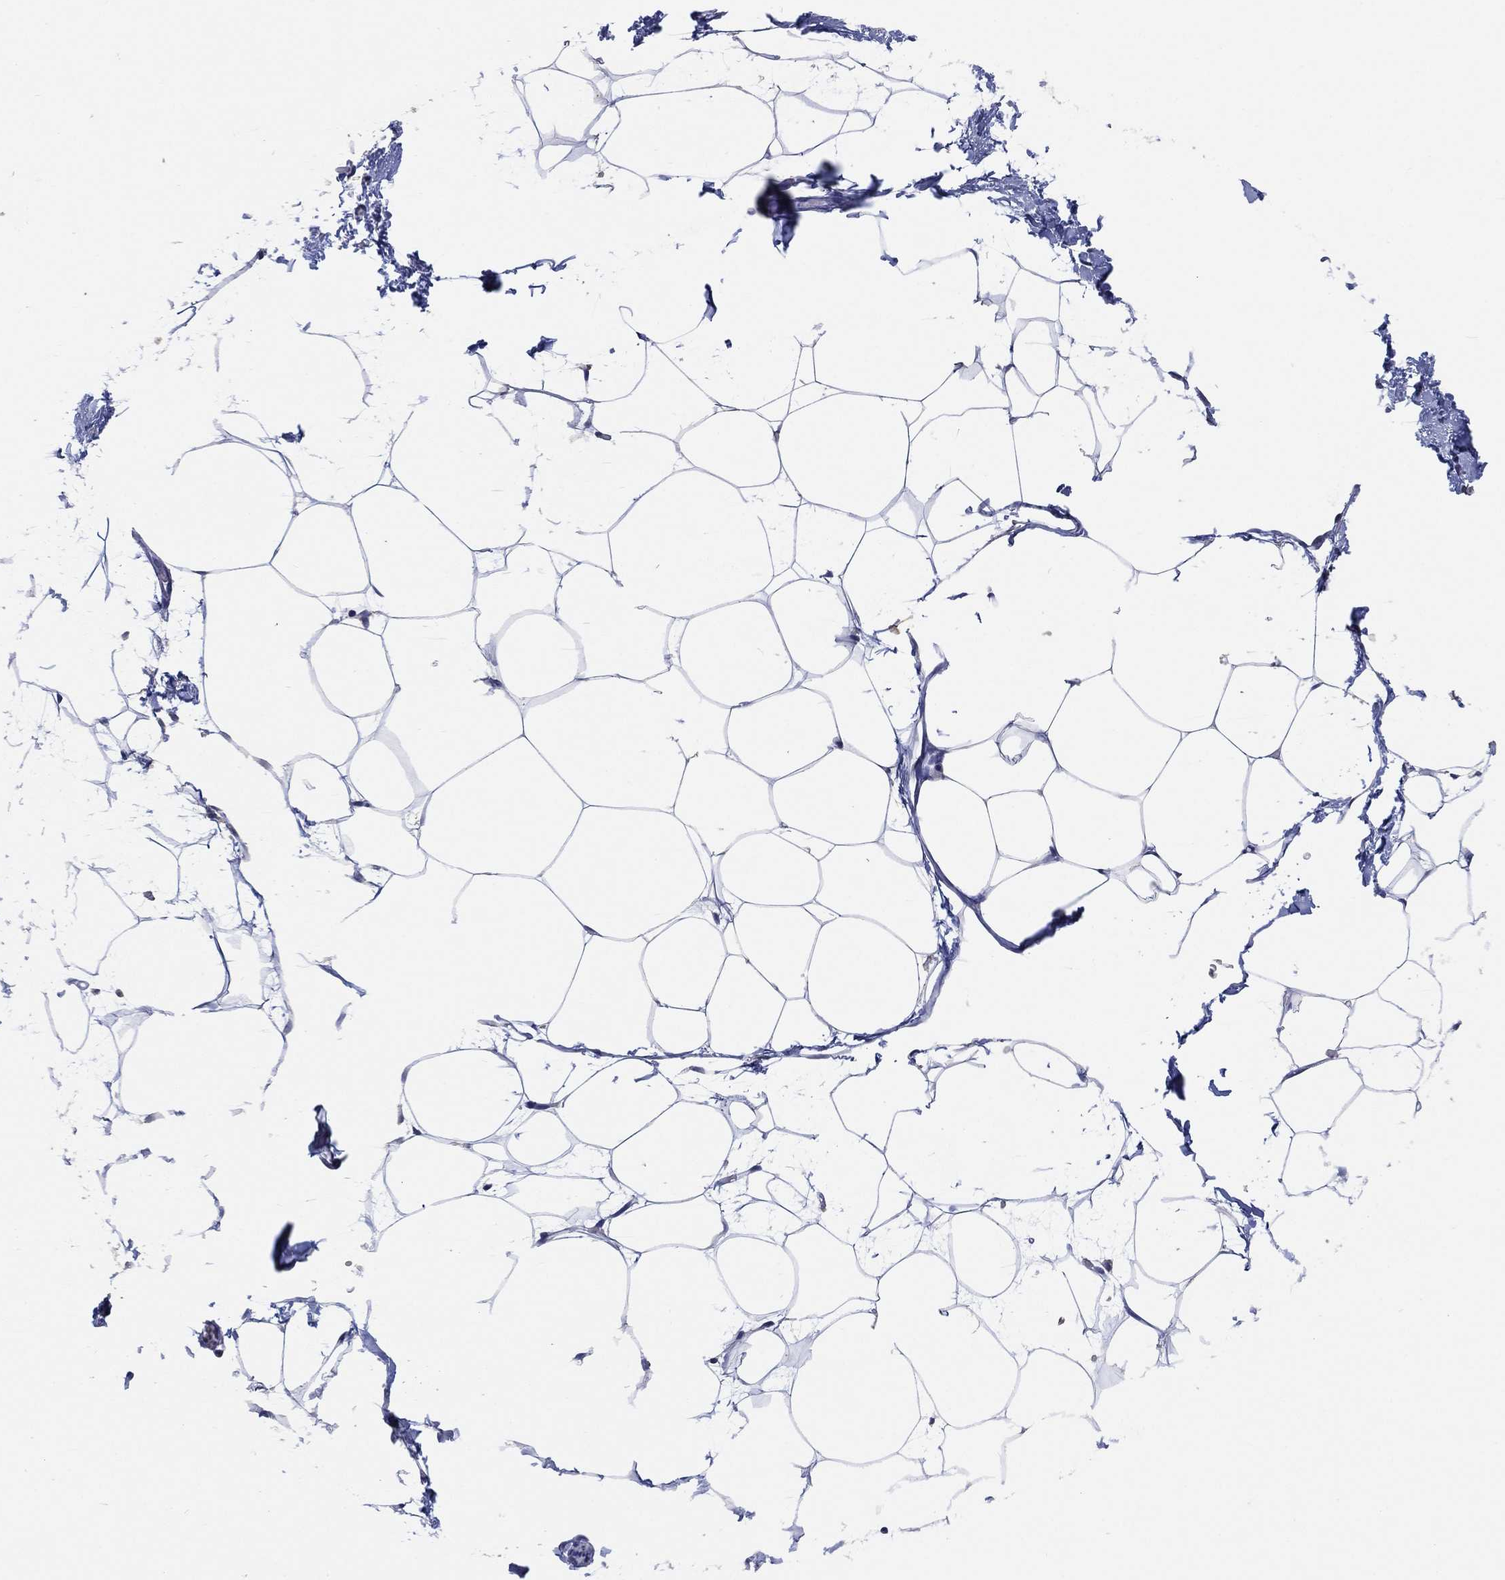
{"staining": {"intensity": "negative", "quantity": "none", "location": "none"}, "tissue": "adipose tissue", "cell_type": "Adipocytes", "image_type": "normal", "snomed": [{"axis": "morphology", "description": "Normal tissue, NOS"}, {"axis": "topography", "description": "Adipose tissue"}], "caption": "High power microscopy image of an immunohistochemistry histopathology image of normal adipose tissue, revealing no significant expression in adipocytes. (DAB (3,3'-diaminobenzidine) IHC, high magnification).", "gene": "KLK5", "patient": {"sex": "male", "age": 57}}